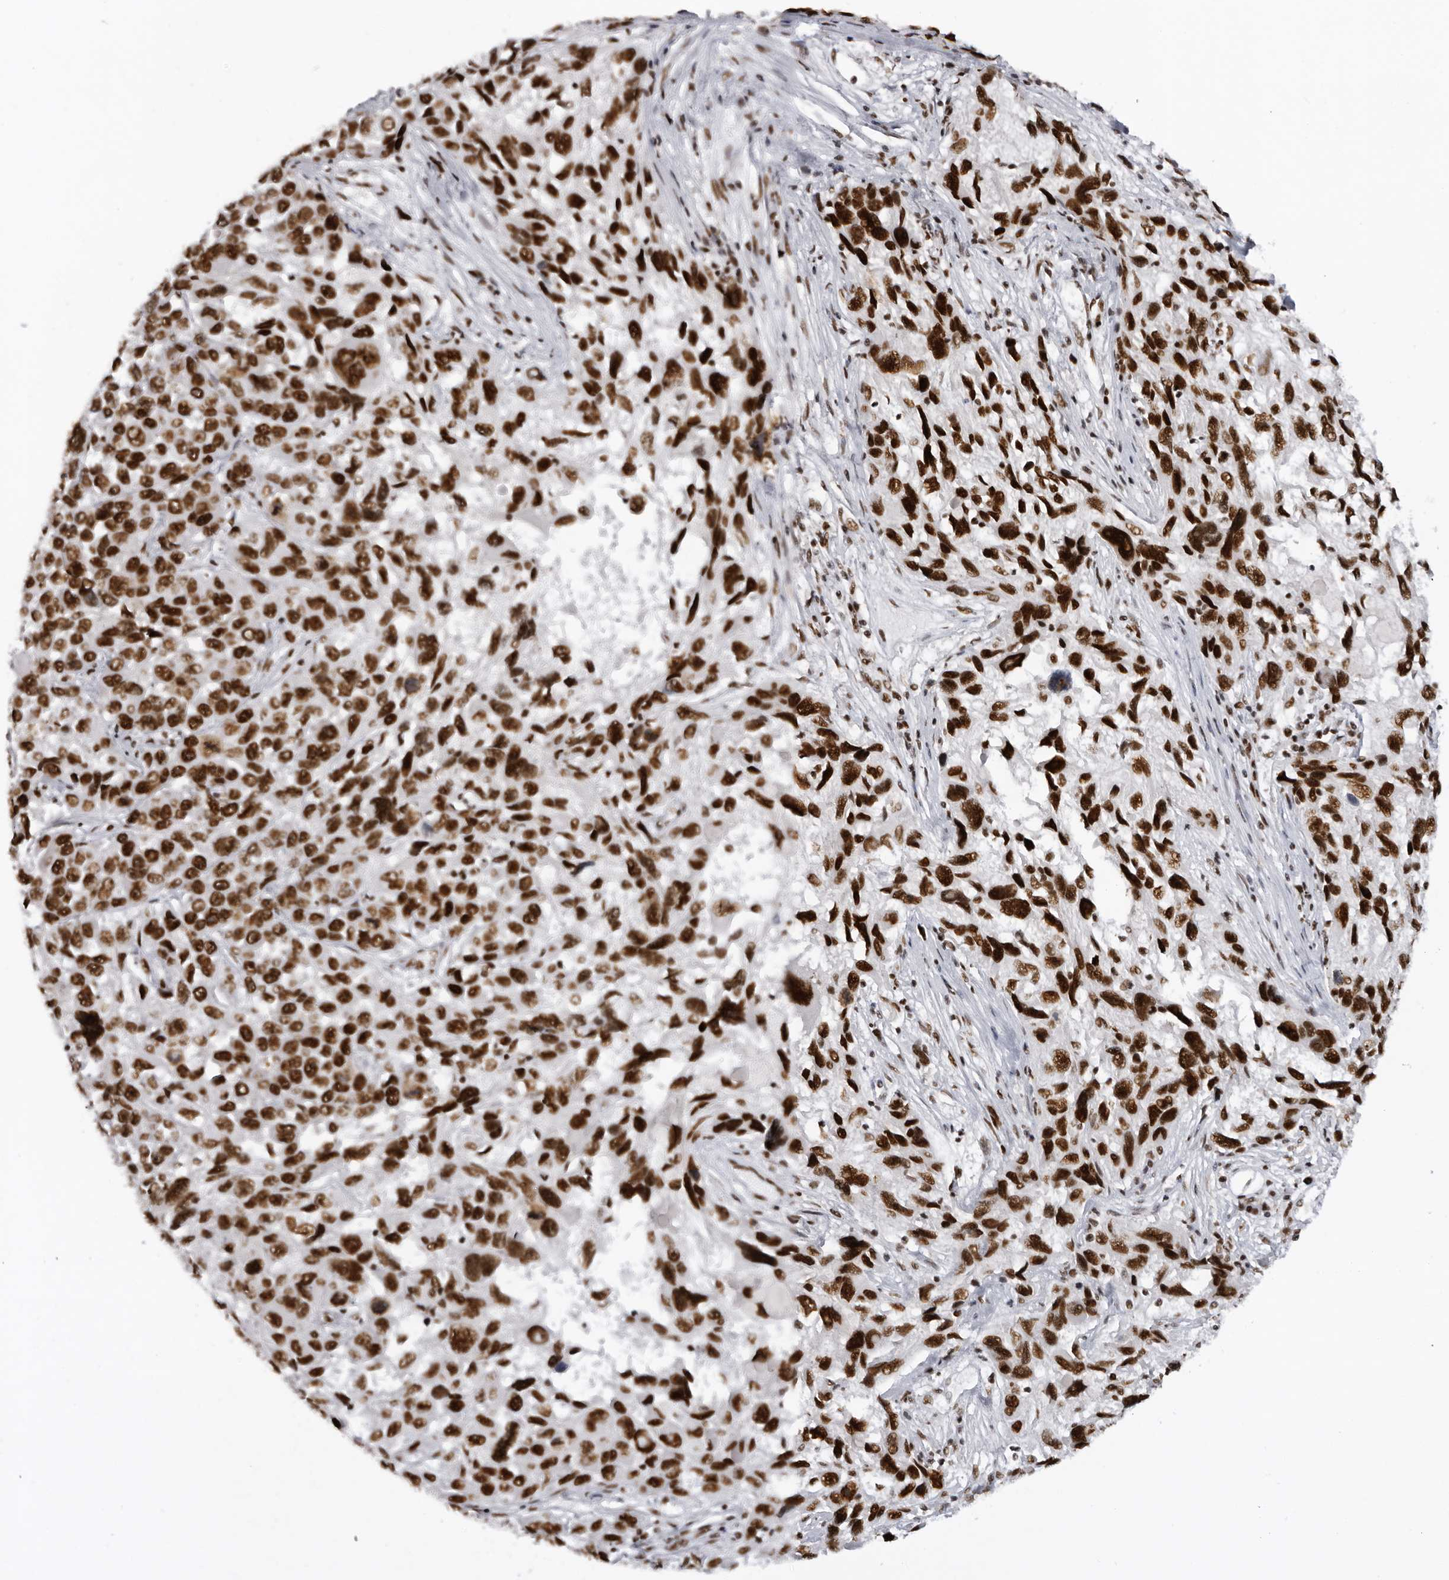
{"staining": {"intensity": "strong", "quantity": ">75%", "location": "nuclear"}, "tissue": "melanoma", "cell_type": "Tumor cells", "image_type": "cancer", "snomed": [{"axis": "morphology", "description": "Malignant melanoma, NOS"}, {"axis": "topography", "description": "Skin"}], "caption": "Malignant melanoma stained with a brown dye demonstrates strong nuclear positive positivity in about >75% of tumor cells.", "gene": "DHX9", "patient": {"sex": "male", "age": 53}}